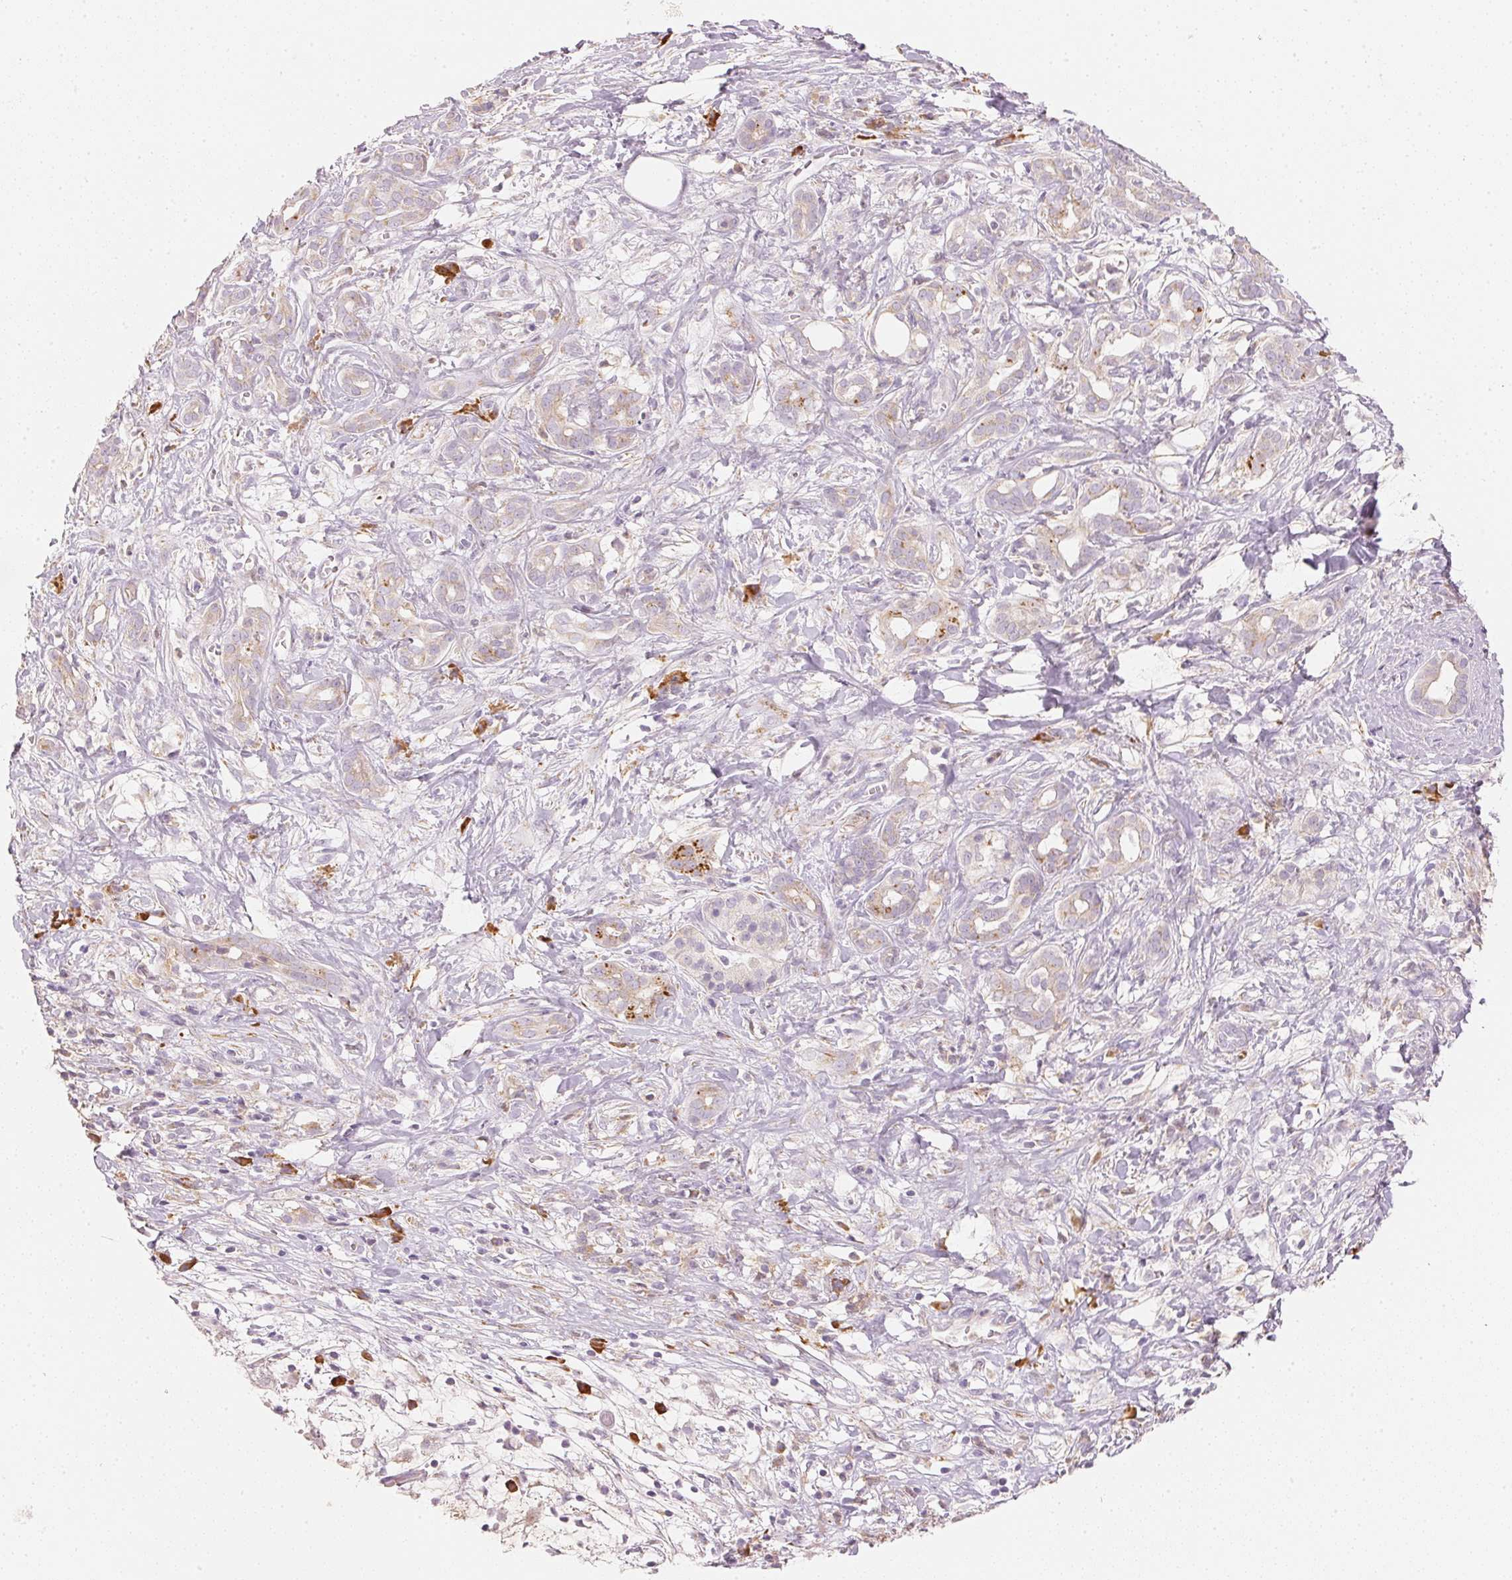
{"staining": {"intensity": "moderate", "quantity": "<25%", "location": "cytoplasmic/membranous"}, "tissue": "pancreatic cancer", "cell_type": "Tumor cells", "image_type": "cancer", "snomed": [{"axis": "morphology", "description": "Adenocarcinoma, NOS"}, {"axis": "topography", "description": "Pancreas"}], "caption": "High-magnification brightfield microscopy of adenocarcinoma (pancreatic) stained with DAB (3,3'-diaminobenzidine) (brown) and counterstained with hematoxylin (blue). tumor cells exhibit moderate cytoplasmic/membranous expression is present in about<25% of cells.", "gene": "RMDN2", "patient": {"sex": "male", "age": 61}}